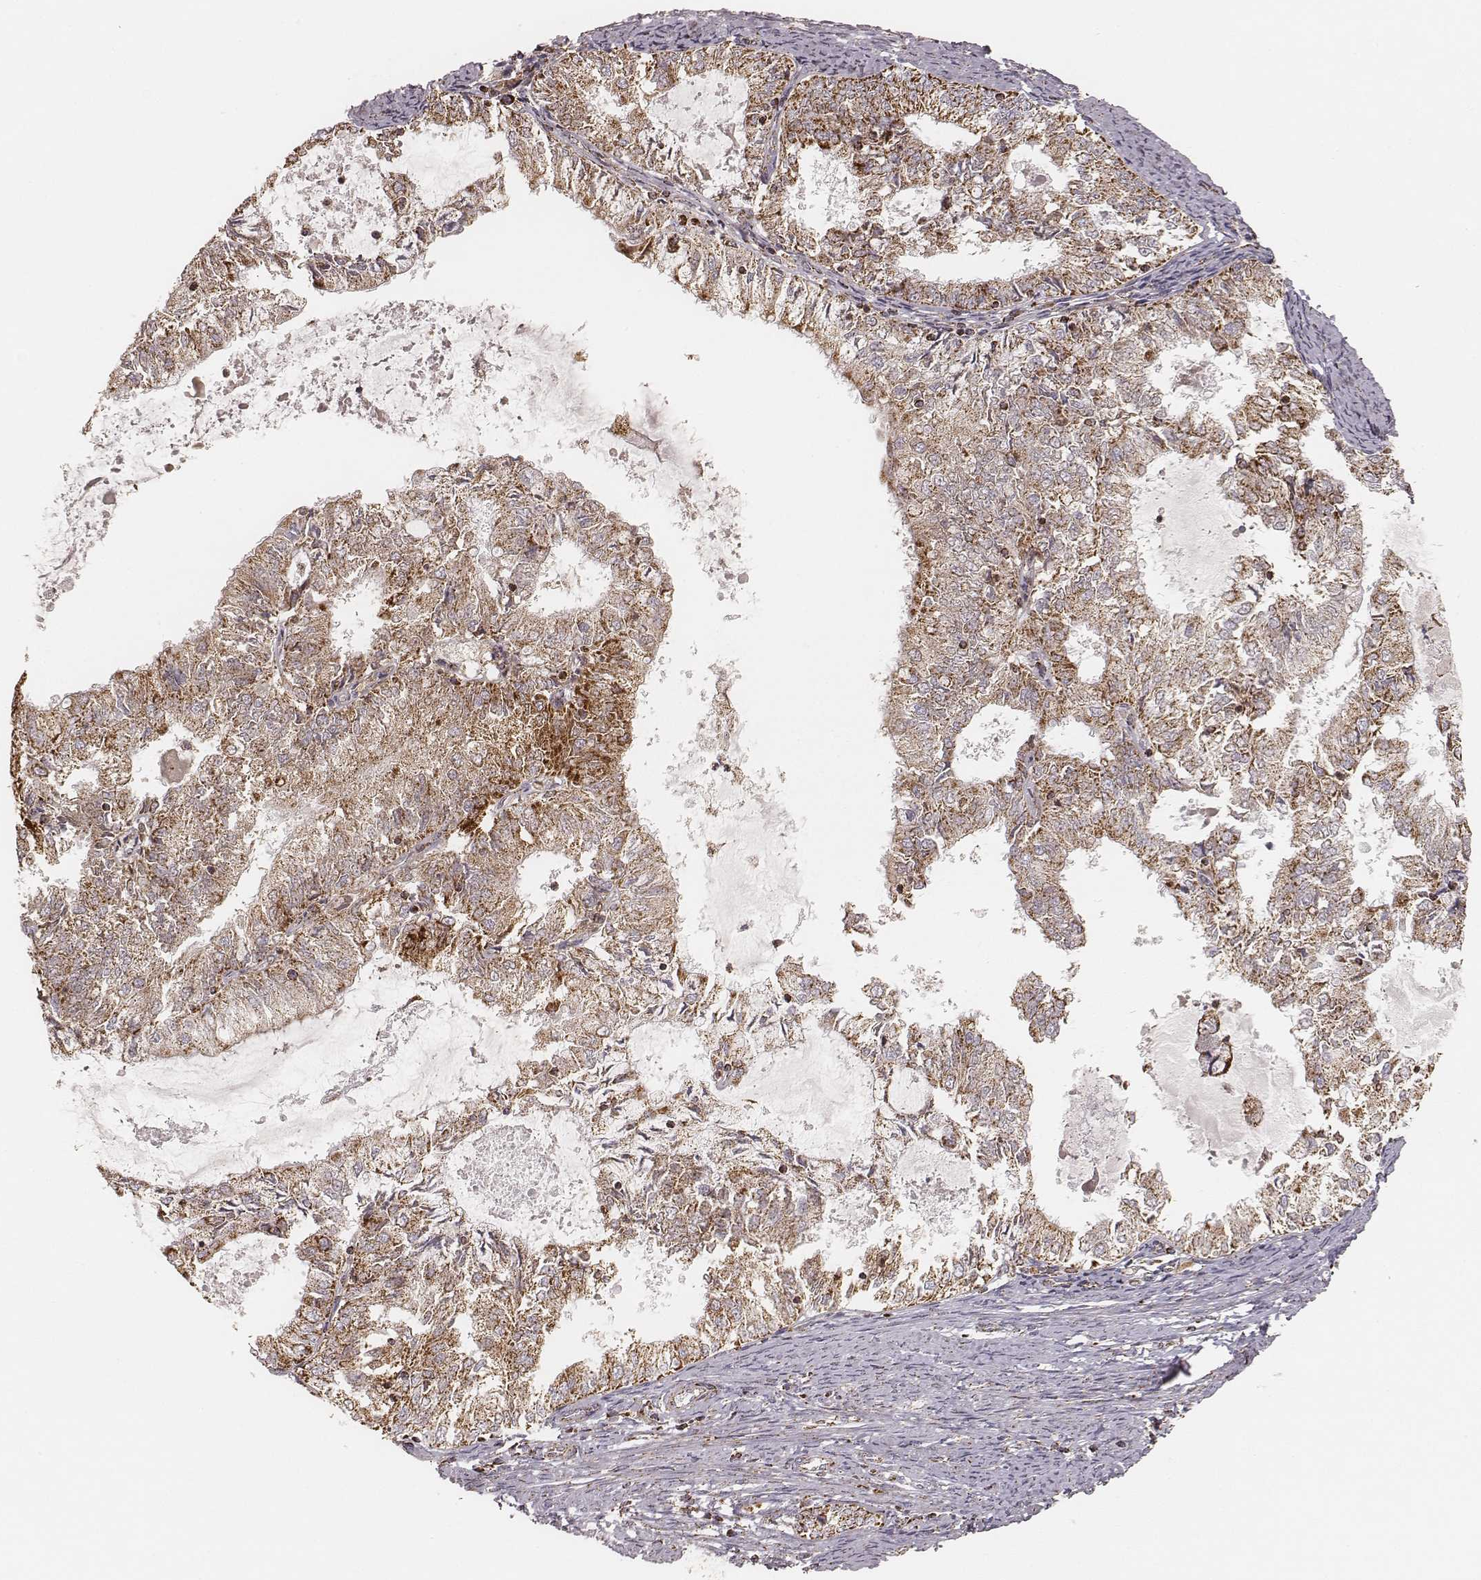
{"staining": {"intensity": "moderate", "quantity": ">75%", "location": "cytoplasmic/membranous"}, "tissue": "endometrial cancer", "cell_type": "Tumor cells", "image_type": "cancer", "snomed": [{"axis": "morphology", "description": "Adenocarcinoma, NOS"}, {"axis": "topography", "description": "Endometrium"}], "caption": "Adenocarcinoma (endometrial) stained with a protein marker exhibits moderate staining in tumor cells.", "gene": "CS", "patient": {"sex": "female", "age": 57}}